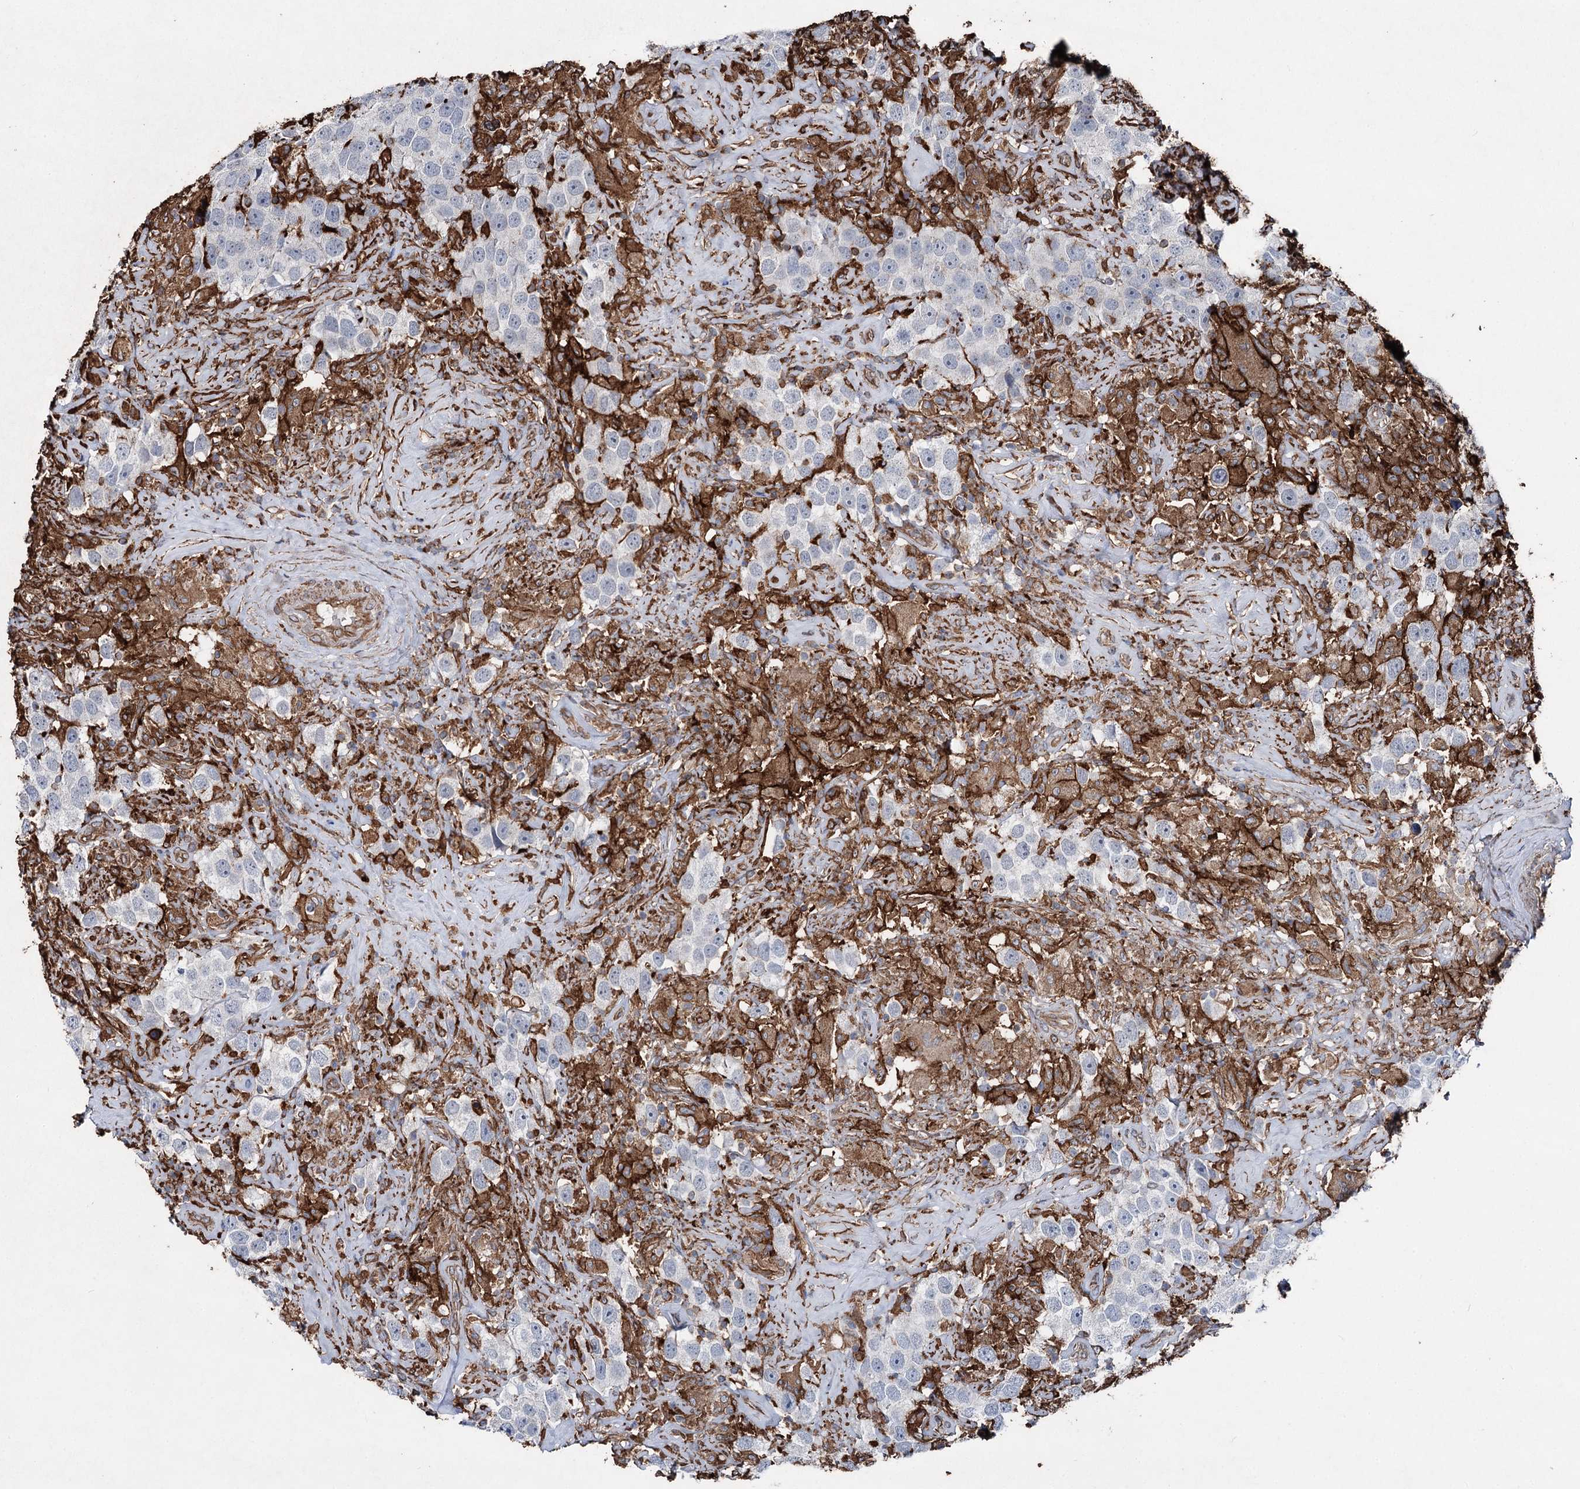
{"staining": {"intensity": "negative", "quantity": "none", "location": "none"}, "tissue": "testis cancer", "cell_type": "Tumor cells", "image_type": "cancer", "snomed": [{"axis": "morphology", "description": "Seminoma, NOS"}, {"axis": "topography", "description": "Testis"}], "caption": "DAB immunohistochemical staining of human testis seminoma exhibits no significant expression in tumor cells.", "gene": "CLEC4M", "patient": {"sex": "male", "age": 49}}